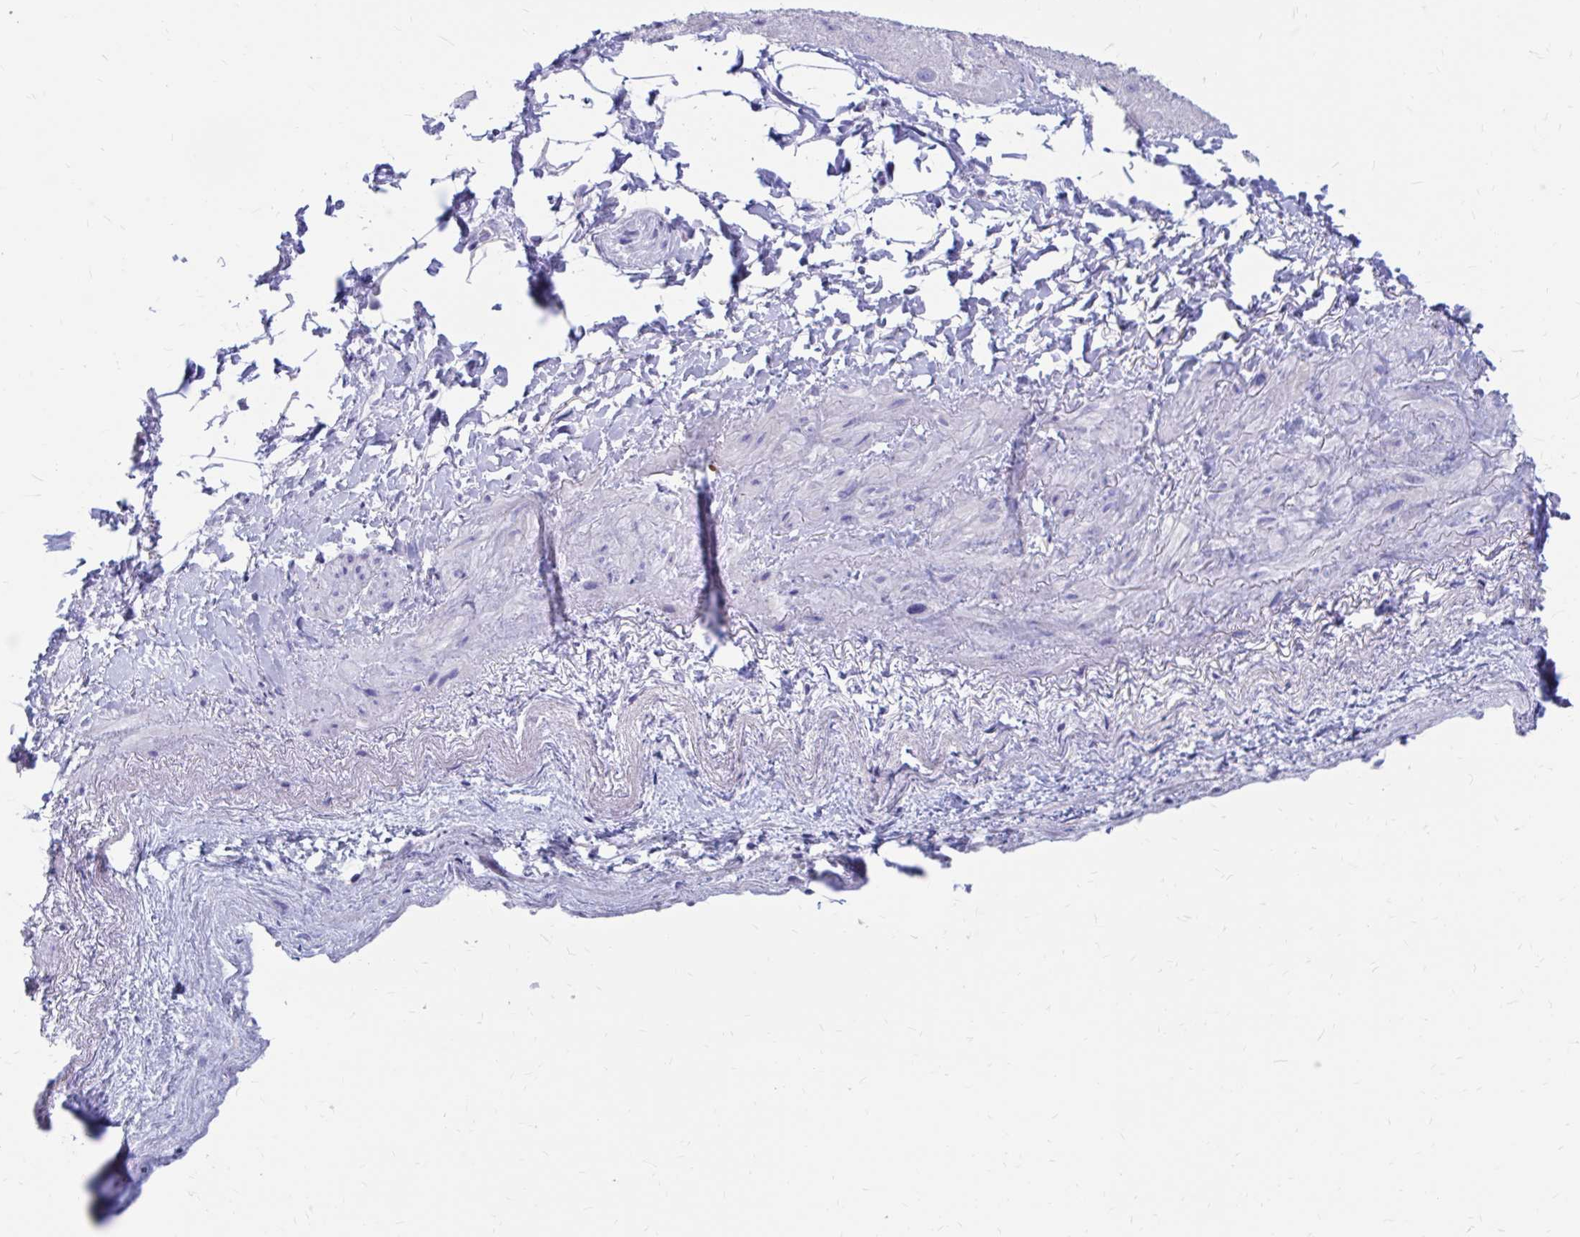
{"staining": {"intensity": "negative", "quantity": "none", "location": "none"}, "tissue": "heart muscle", "cell_type": "Cardiomyocytes", "image_type": "normal", "snomed": [{"axis": "morphology", "description": "Normal tissue, NOS"}, {"axis": "topography", "description": "Heart"}], "caption": "Protein analysis of benign heart muscle displays no significant positivity in cardiomyocytes. (Brightfield microscopy of DAB (3,3'-diaminobenzidine) immunohistochemistry (IHC) at high magnification).", "gene": "IGSF5", "patient": {"sex": "male", "age": 62}}